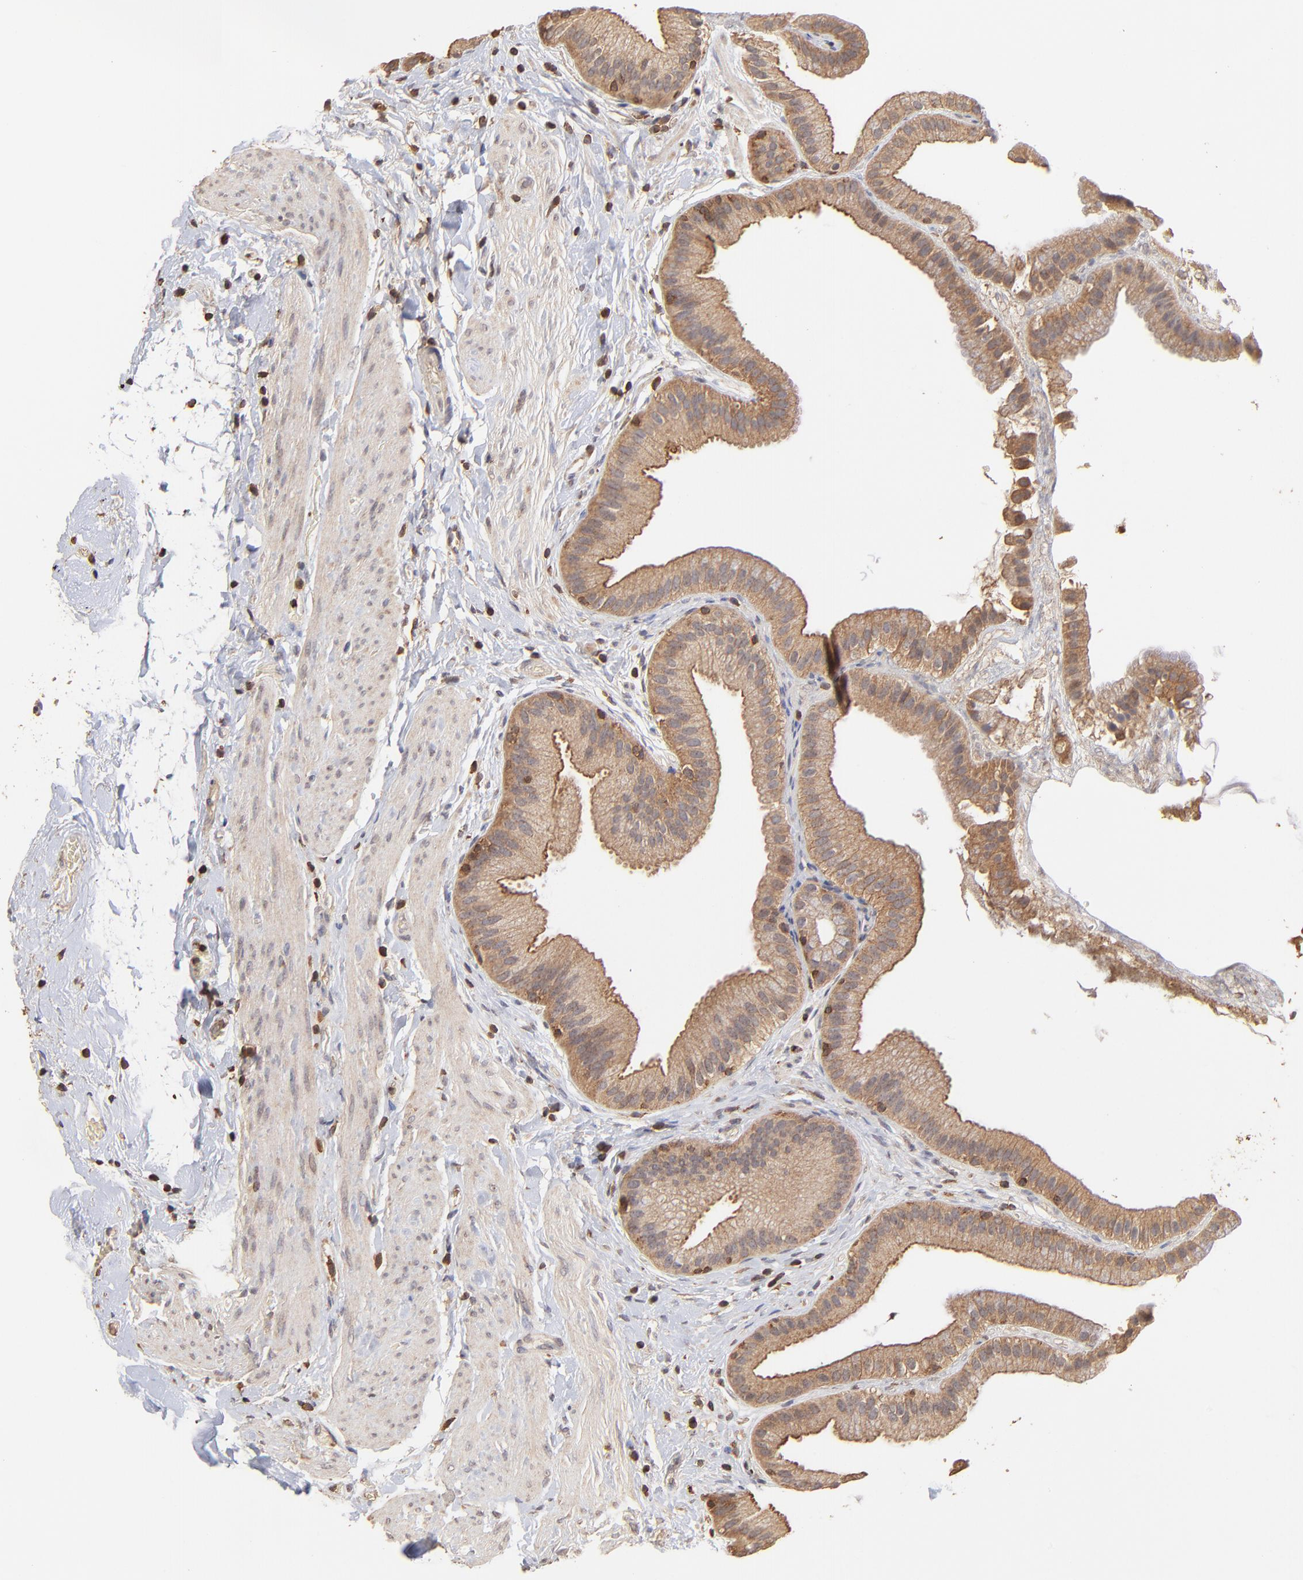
{"staining": {"intensity": "moderate", "quantity": ">75%", "location": "cytoplasmic/membranous"}, "tissue": "gallbladder", "cell_type": "Glandular cells", "image_type": "normal", "snomed": [{"axis": "morphology", "description": "Normal tissue, NOS"}, {"axis": "topography", "description": "Gallbladder"}], "caption": "Immunohistochemical staining of normal human gallbladder displays medium levels of moderate cytoplasmic/membranous positivity in approximately >75% of glandular cells. The protein of interest is stained brown, and the nuclei are stained in blue (DAB IHC with brightfield microscopy, high magnification).", "gene": "STON2", "patient": {"sex": "female", "age": 63}}